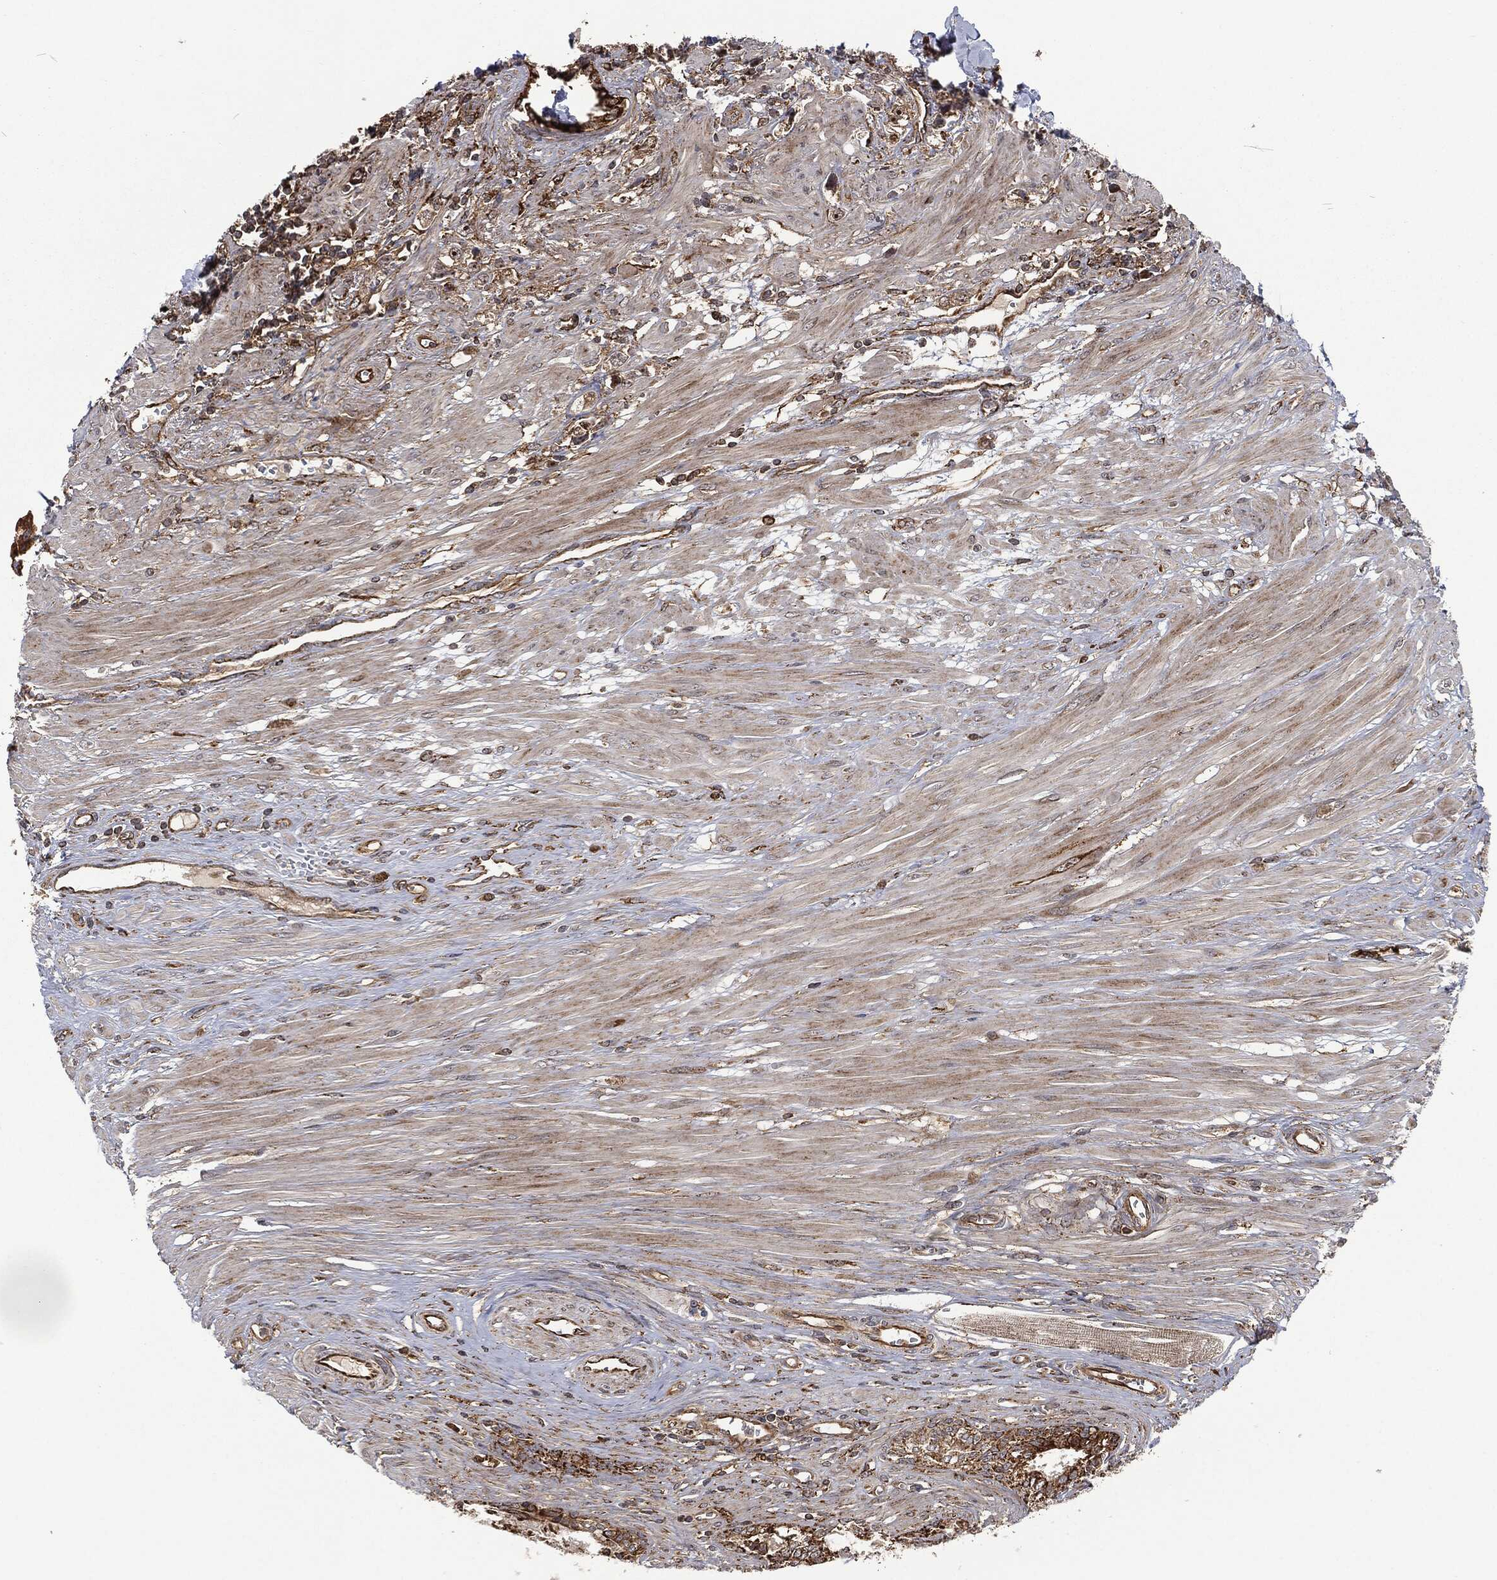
{"staining": {"intensity": "strong", "quantity": ">75%", "location": "cytoplasmic/membranous"}, "tissue": "prostate cancer", "cell_type": "Tumor cells", "image_type": "cancer", "snomed": [{"axis": "morphology", "description": "Adenocarcinoma, NOS"}, {"axis": "topography", "description": "Prostate and seminal vesicle, NOS"}, {"axis": "topography", "description": "Prostate"}], "caption": "Prostate cancer was stained to show a protein in brown. There is high levels of strong cytoplasmic/membranous positivity in about >75% of tumor cells.", "gene": "RFTN1", "patient": {"sex": "male", "age": 79}}